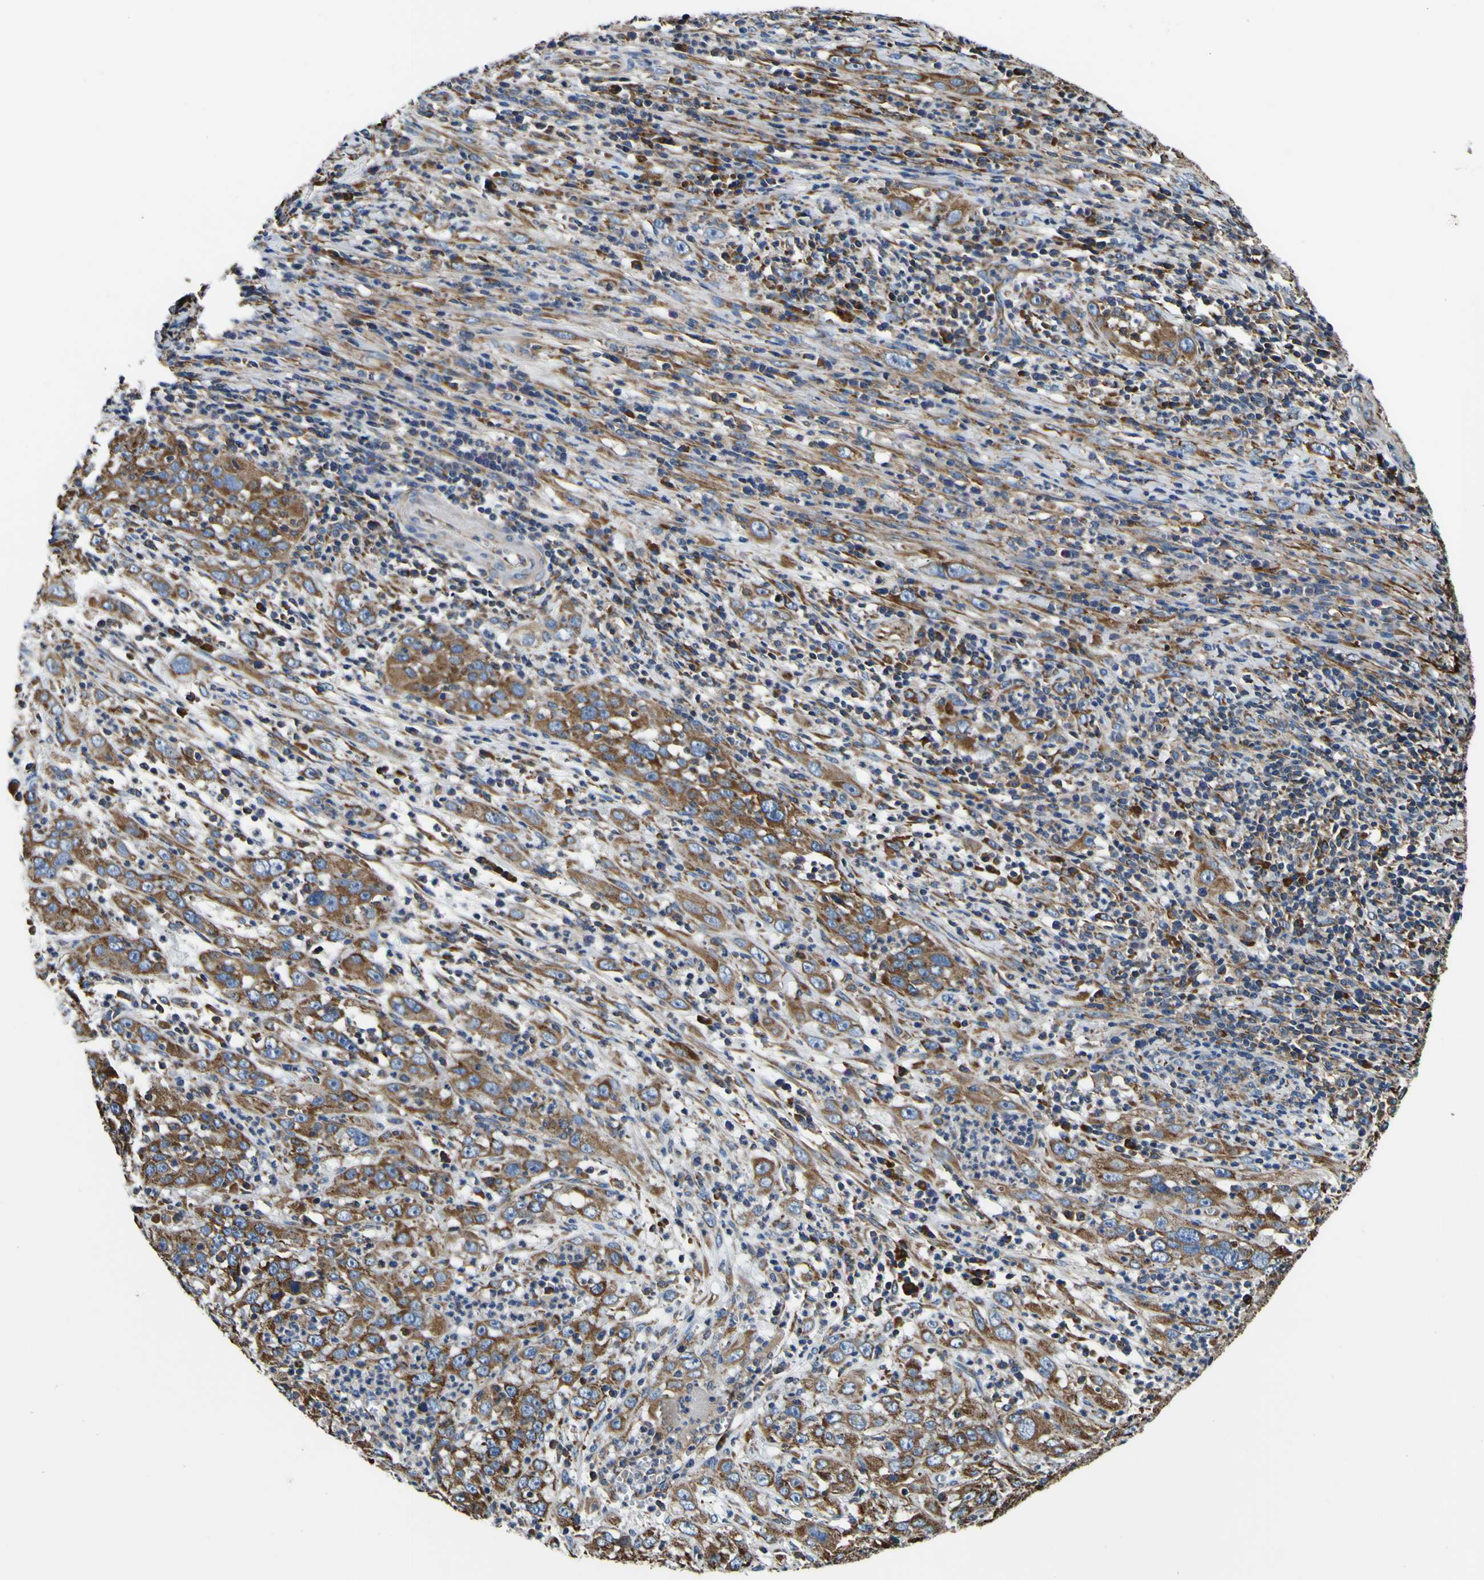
{"staining": {"intensity": "moderate", "quantity": ">75%", "location": "cytoplasmic/membranous"}, "tissue": "cervical cancer", "cell_type": "Tumor cells", "image_type": "cancer", "snomed": [{"axis": "morphology", "description": "Squamous cell carcinoma, NOS"}, {"axis": "topography", "description": "Cervix"}], "caption": "Brown immunohistochemical staining in human cervical cancer (squamous cell carcinoma) displays moderate cytoplasmic/membranous staining in about >75% of tumor cells.", "gene": "INPP5A", "patient": {"sex": "female", "age": 32}}